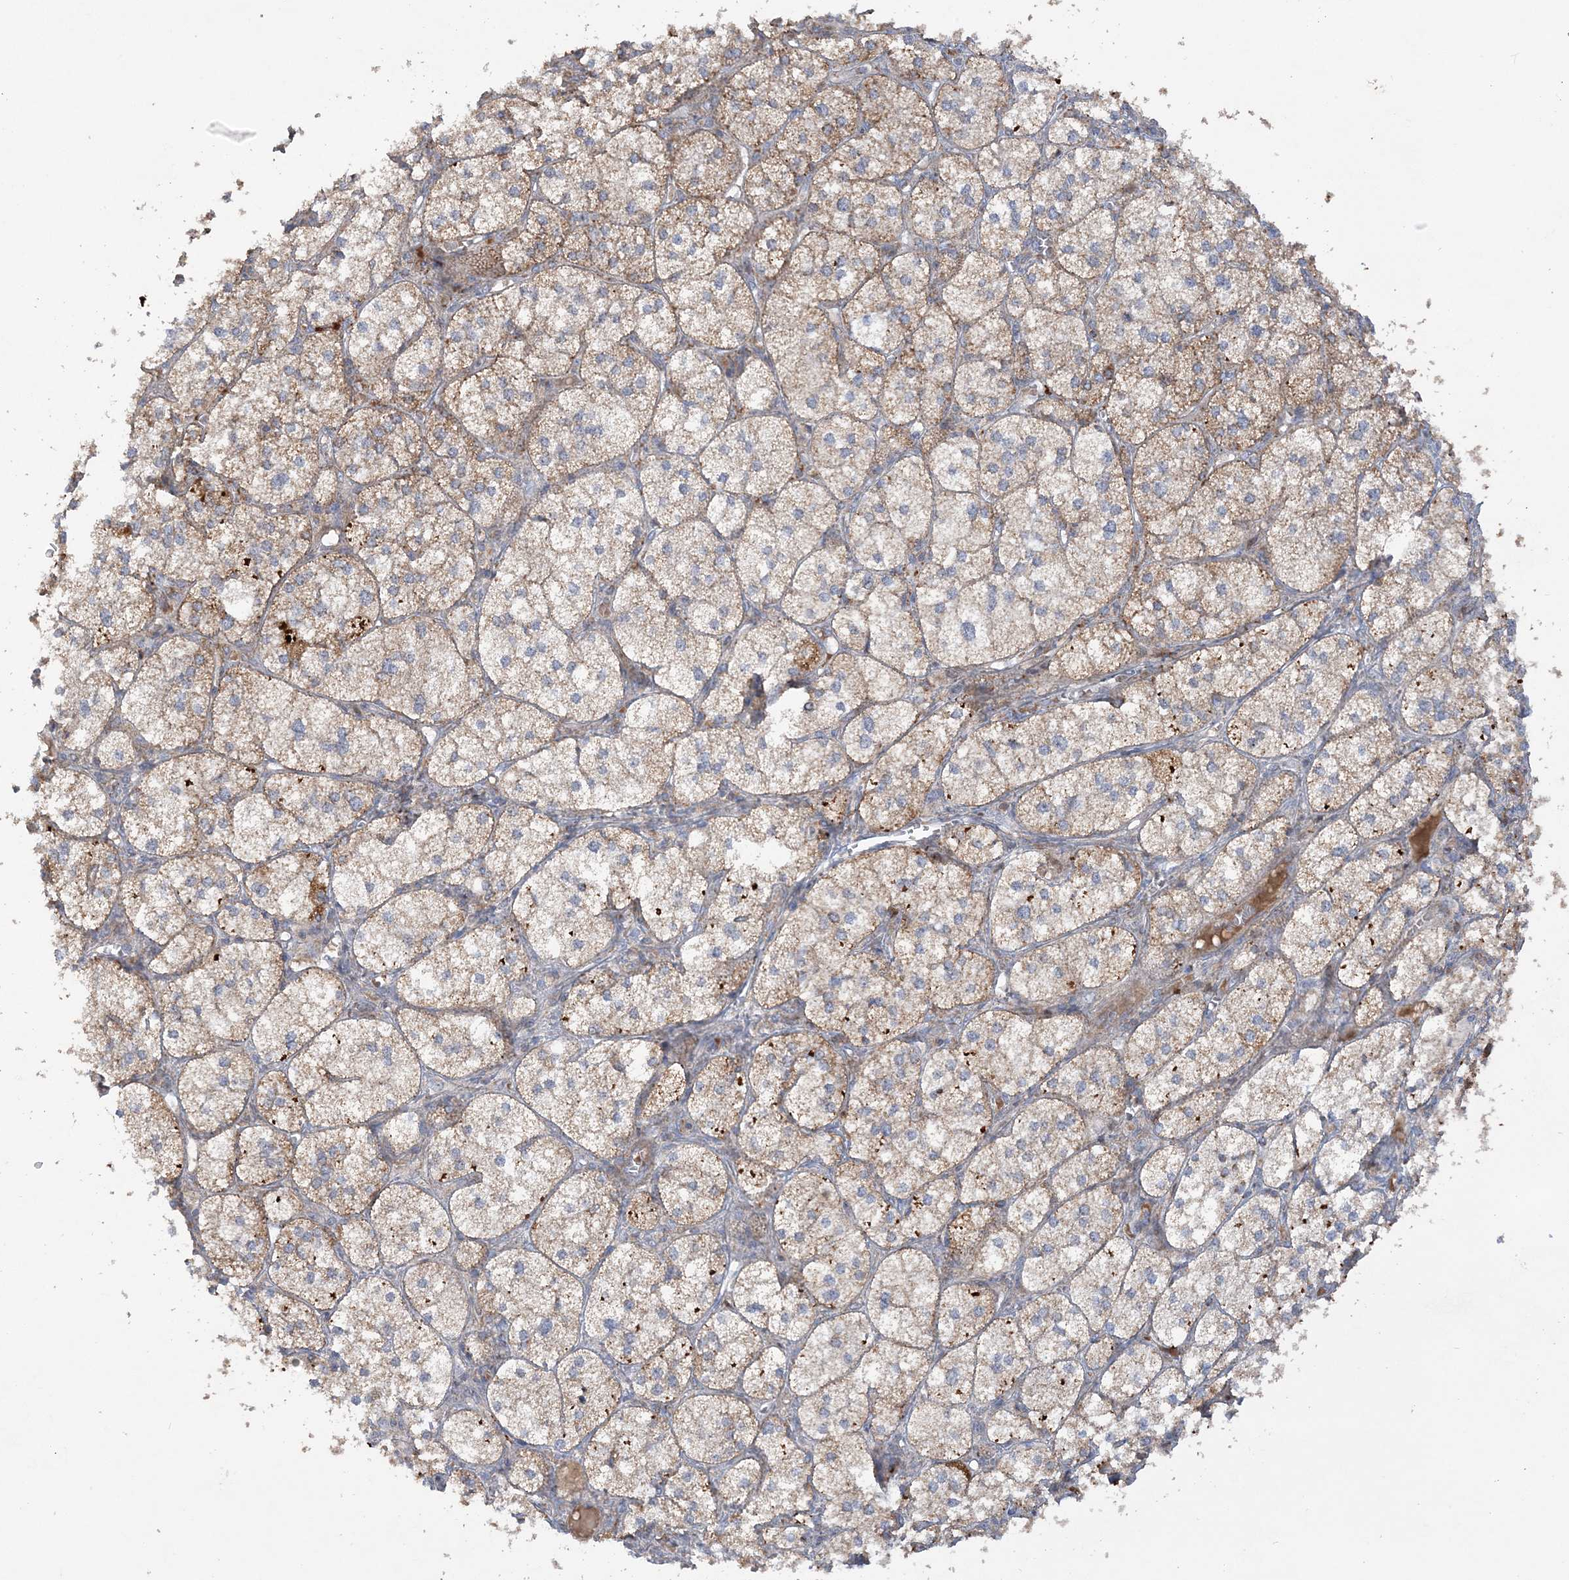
{"staining": {"intensity": "strong", "quantity": "25%-75%", "location": "cytoplasmic/membranous"}, "tissue": "adrenal gland", "cell_type": "Glandular cells", "image_type": "normal", "snomed": [{"axis": "morphology", "description": "Normal tissue, NOS"}, {"axis": "topography", "description": "Adrenal gland"}], "caption": "Immunohistochemistry (IHC) photomicrograph of benign adrenal gland: human adrenal gland stained using IHC exhibits high levels of strong protein expression localized specifically in the cytoplasmic/membranous of glandular cells, appearing as a cytoplasmic/membranous brown color.", "gene": "SCLT1", "patient": {"sex": "female", "age": 61}}